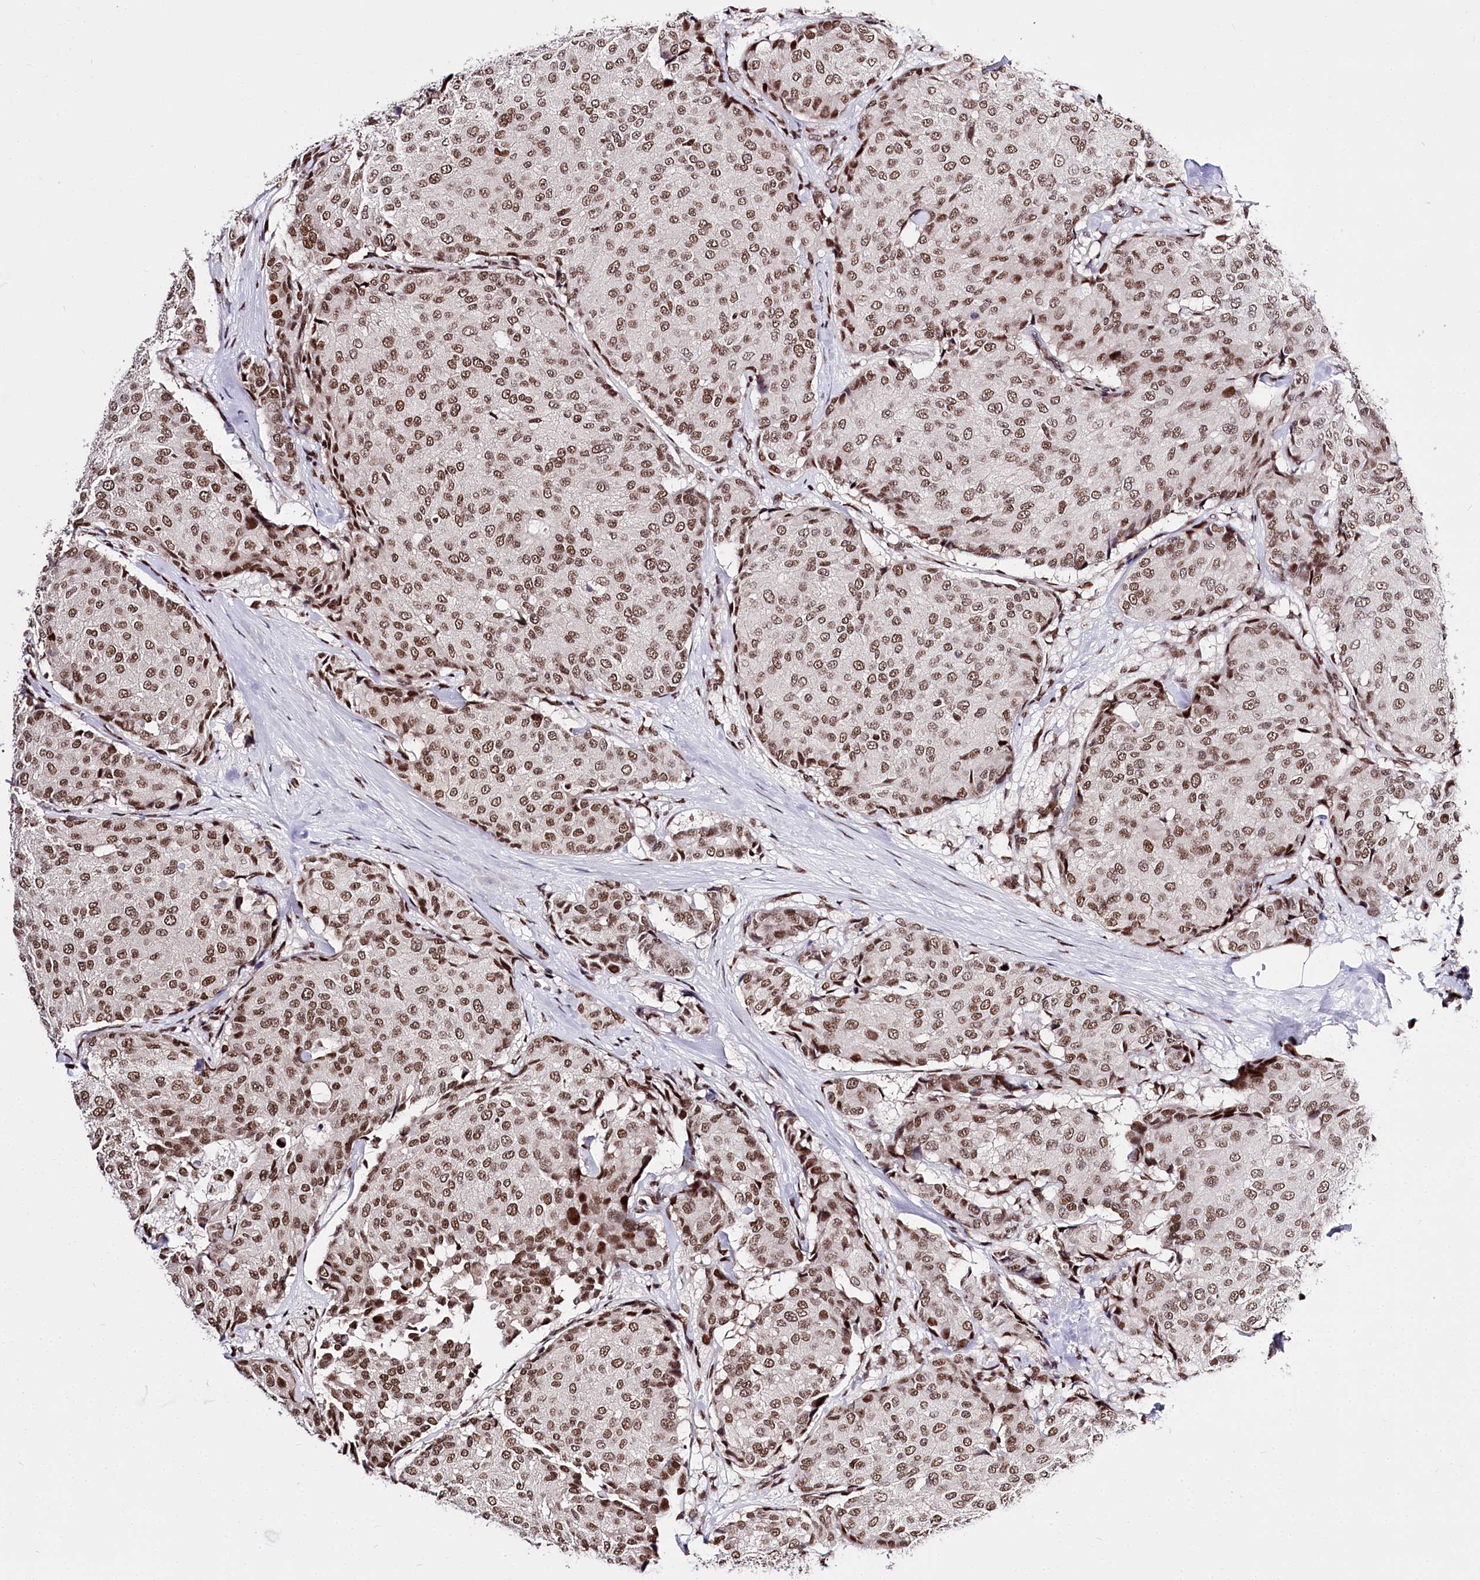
{"staining": {"intensity": "moderate", "quantity": ">75%", "location": "nuclear"}, "tissue": "breast cancer", "cell_type": "Tumor cells", "image_type": "cancer", "snomed": [{"axis": "morphology", "description": "Duct carcinoma"}, {"axis": "topography", "description": "Breast"}], "caption": "Protein staining of breast cancer tissue reveals moderate nuclear positivity in approximately >75% of tumor cells.", "gene": "POU4F3", "patient": {"sex": "female", "age": 75}}